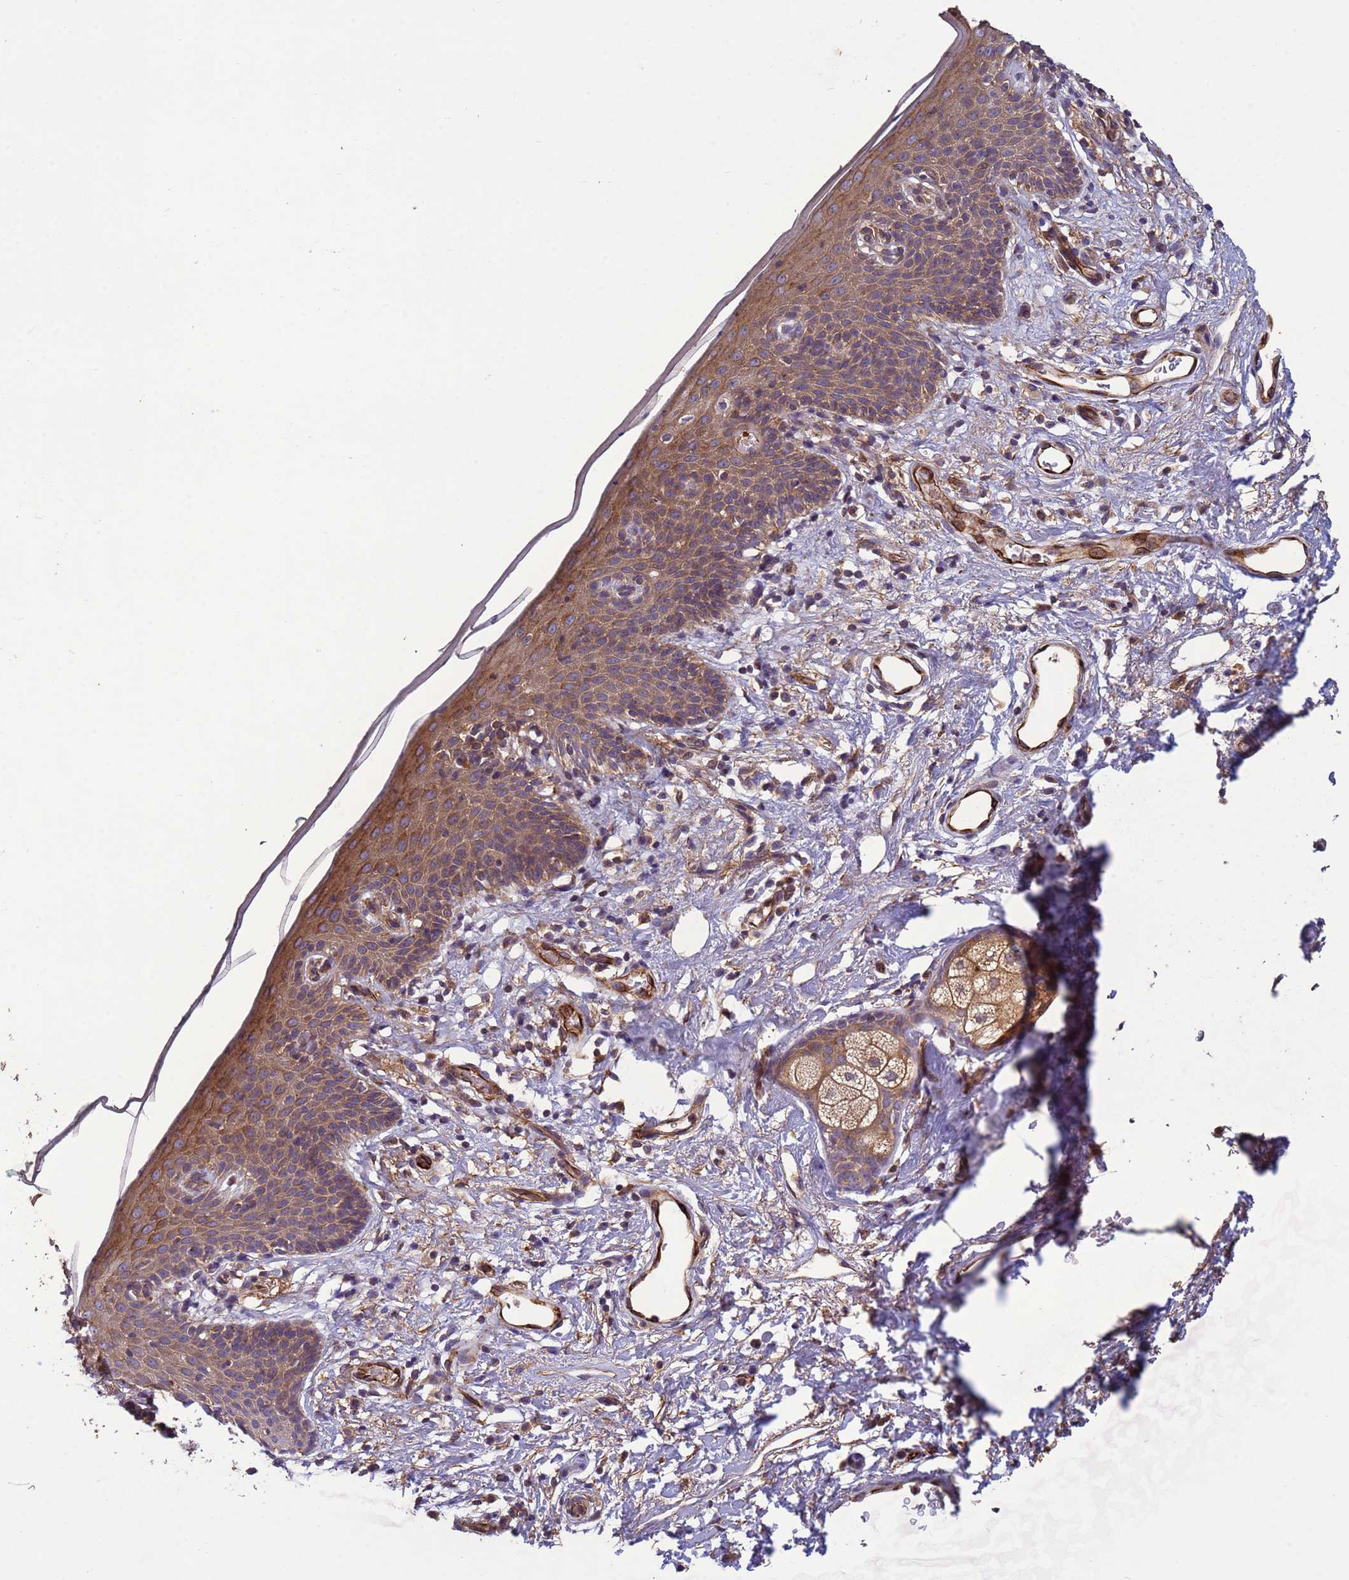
{"staining": {"intensity": "moderate", "quantity": ">75%", "location": "cytoplasmic/membranous"}, "tissue": "skin", "cell_type": "Epidermal cells", "image_type": "normal", "snomed": [{"axis": "morphology", "description": "Normal tissue, NOS"}, {"axis": "topography", "description": "Vulva"}], "caption": "An IHC photomicrograph of benign tissue is shown. Protein staining in brown shows moderate cytoplasmic/membranous positivity in skin within epidermal cells. The staining was performed using DAB (3,3'-diaminobenzidine) to visualize the protein expression in brown, while the nuclei were stained in blue with hematoxylin (Magnification: 20x).", "gene": "RAB10", "patient": {"sex": "female", "age": 66}}